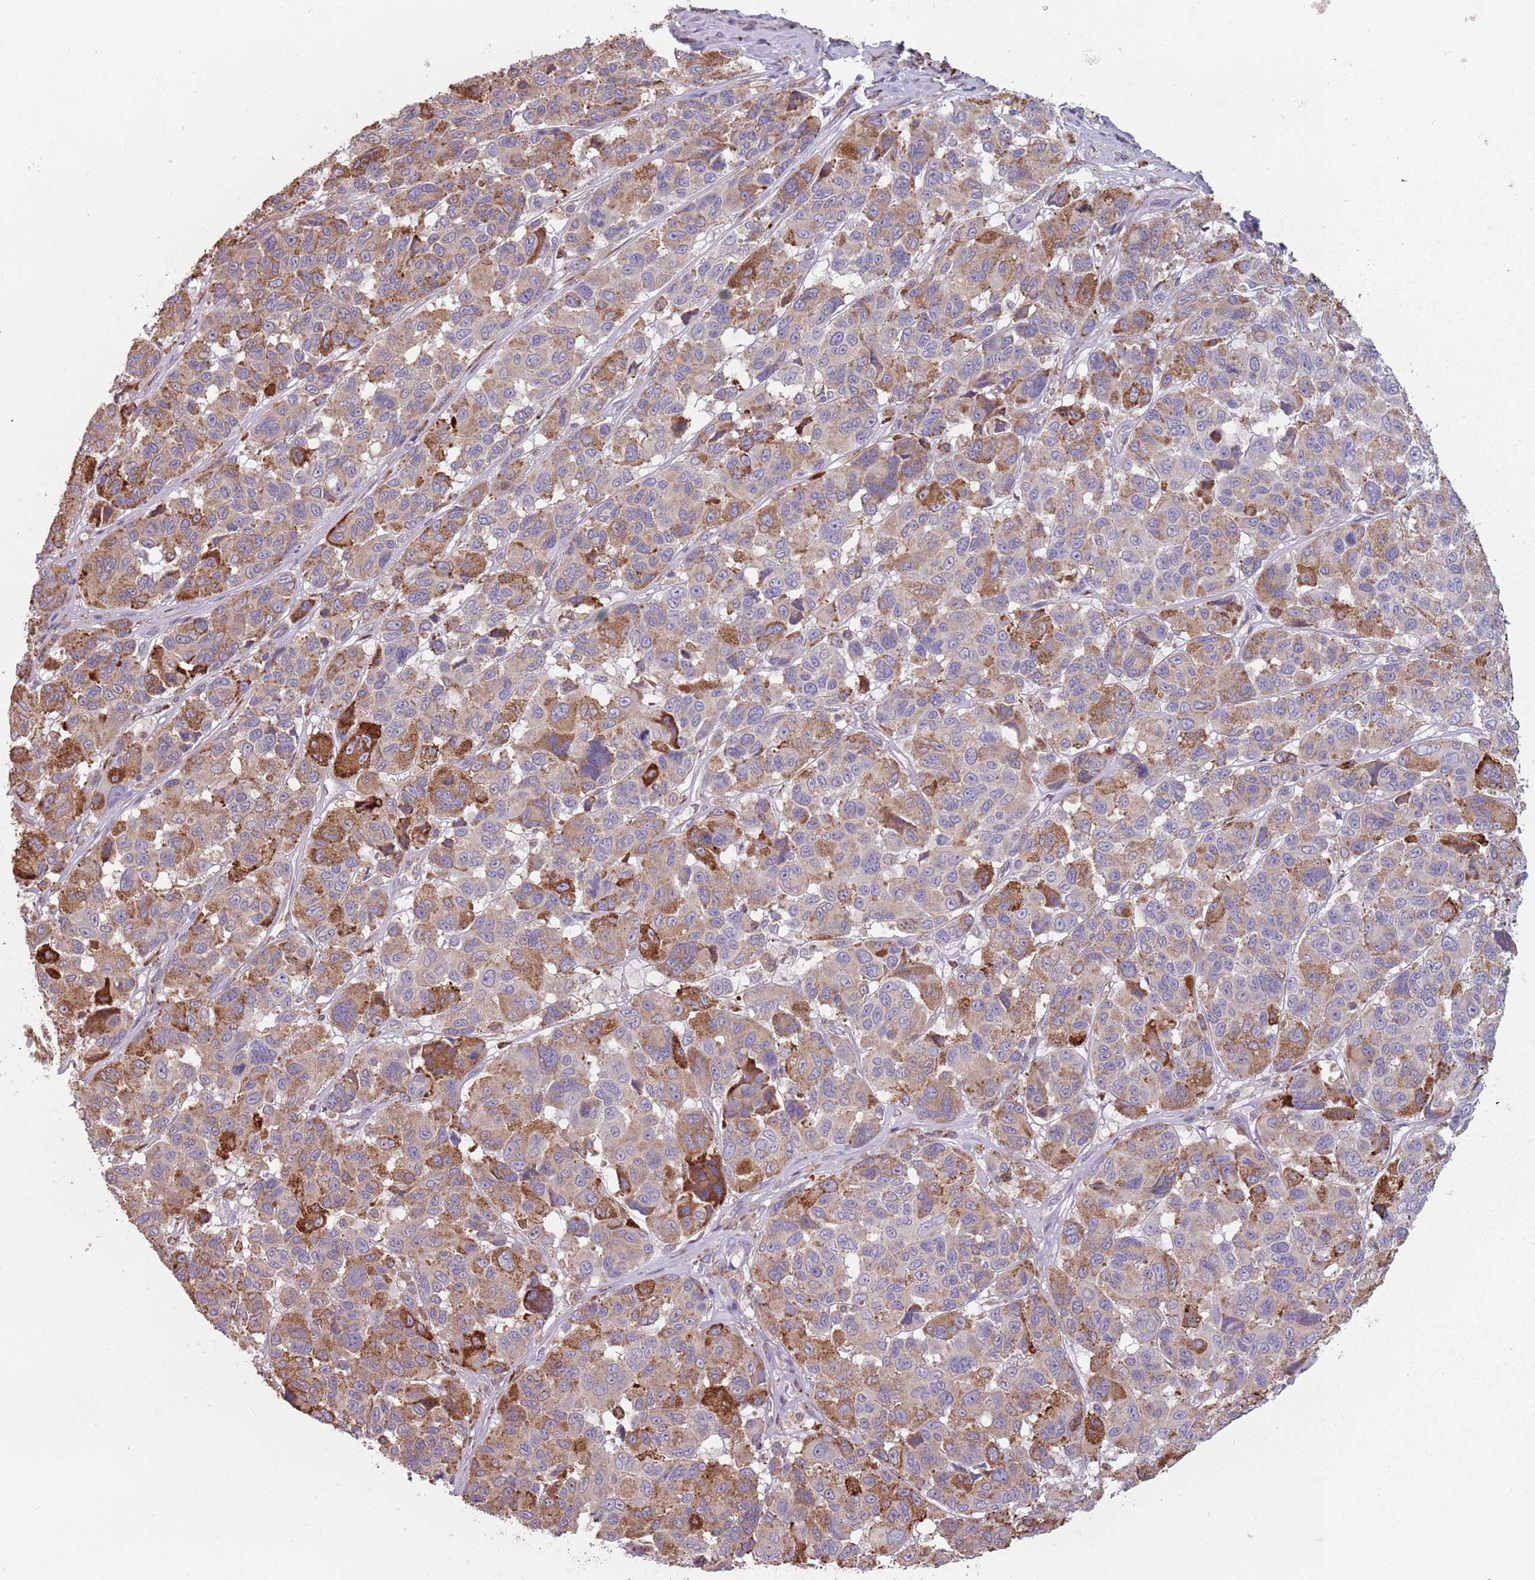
{"staining": {"intensity": "moderate", "quantity": ">75%", "location": "cytoplasmic/membranous"}, "tissue": "melanoma", "cell_type": "Tumor cells", "image_type": "cancer", "snomed": [{"axis": "morphology", "description": "Malignant melanoma, NOS"}, {"axis": "topography", "description": "Skin"}], "caption": "Immunohistochemical staining of human melanoma demonstrates medium levels of moderate cytoplasmic/membranous staining in approximately >75% of tumor cells.", "gene": "RPS9", "patient": {"sex": "female", "age": 66}}